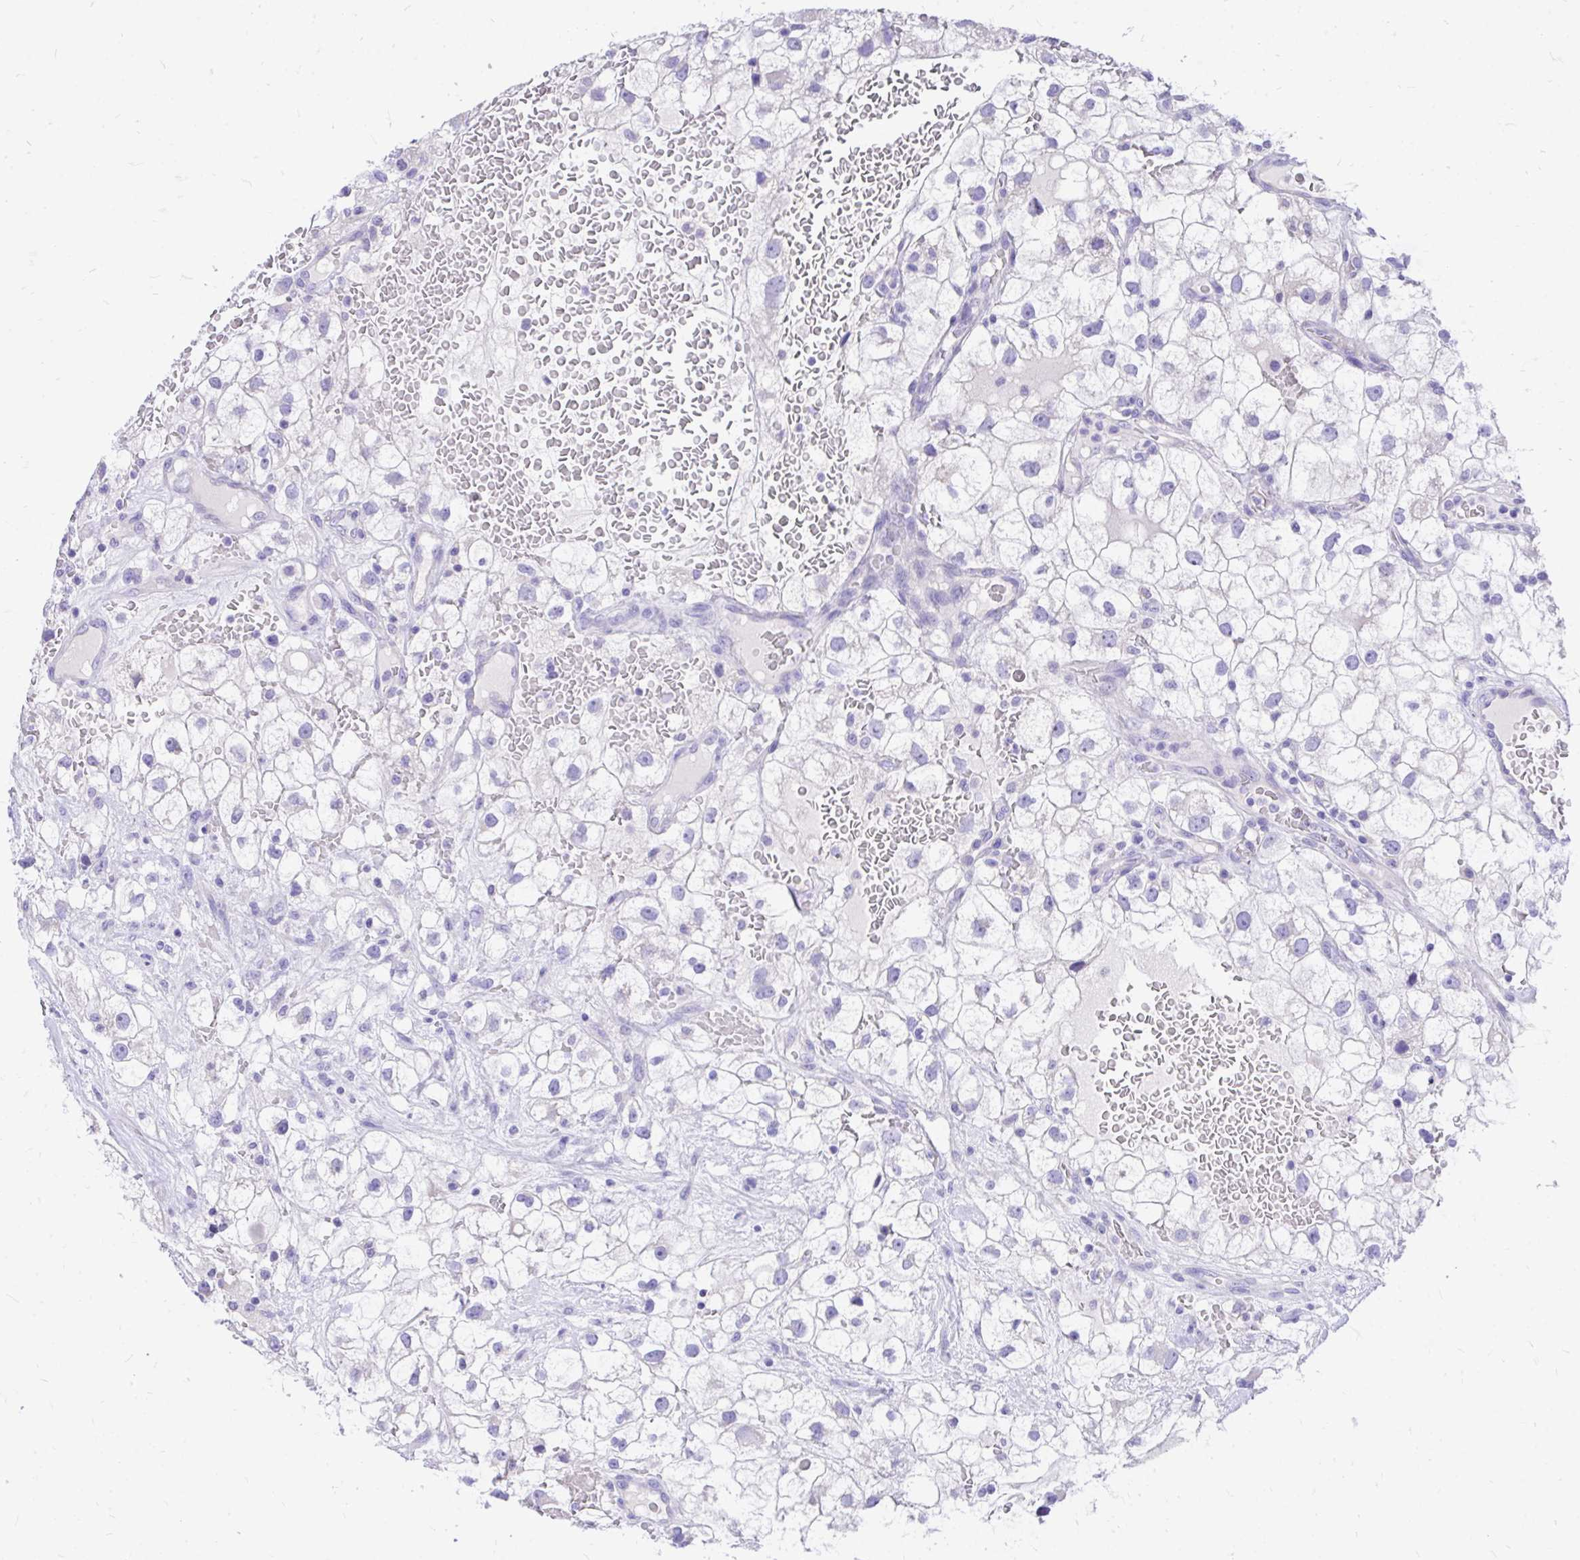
{"staining": {"intensity": "negative", "quantity": "none", "location": "none"}, "tissue": "renal cancer", "cell_type": "Tumor cells", "image_type": "cancer", "snomed": [{"axis": "morphology", "description": "Adenocarcinoma, NOS"}, {"axis": "topography", "description": "Kidney"}], "caption": "This is an immunohistochemistry photomicrograph of renal cancer. There is no staining in tumor cells.", "gene": "MON1A", "patient": {"sex": "male", "age": 59}}